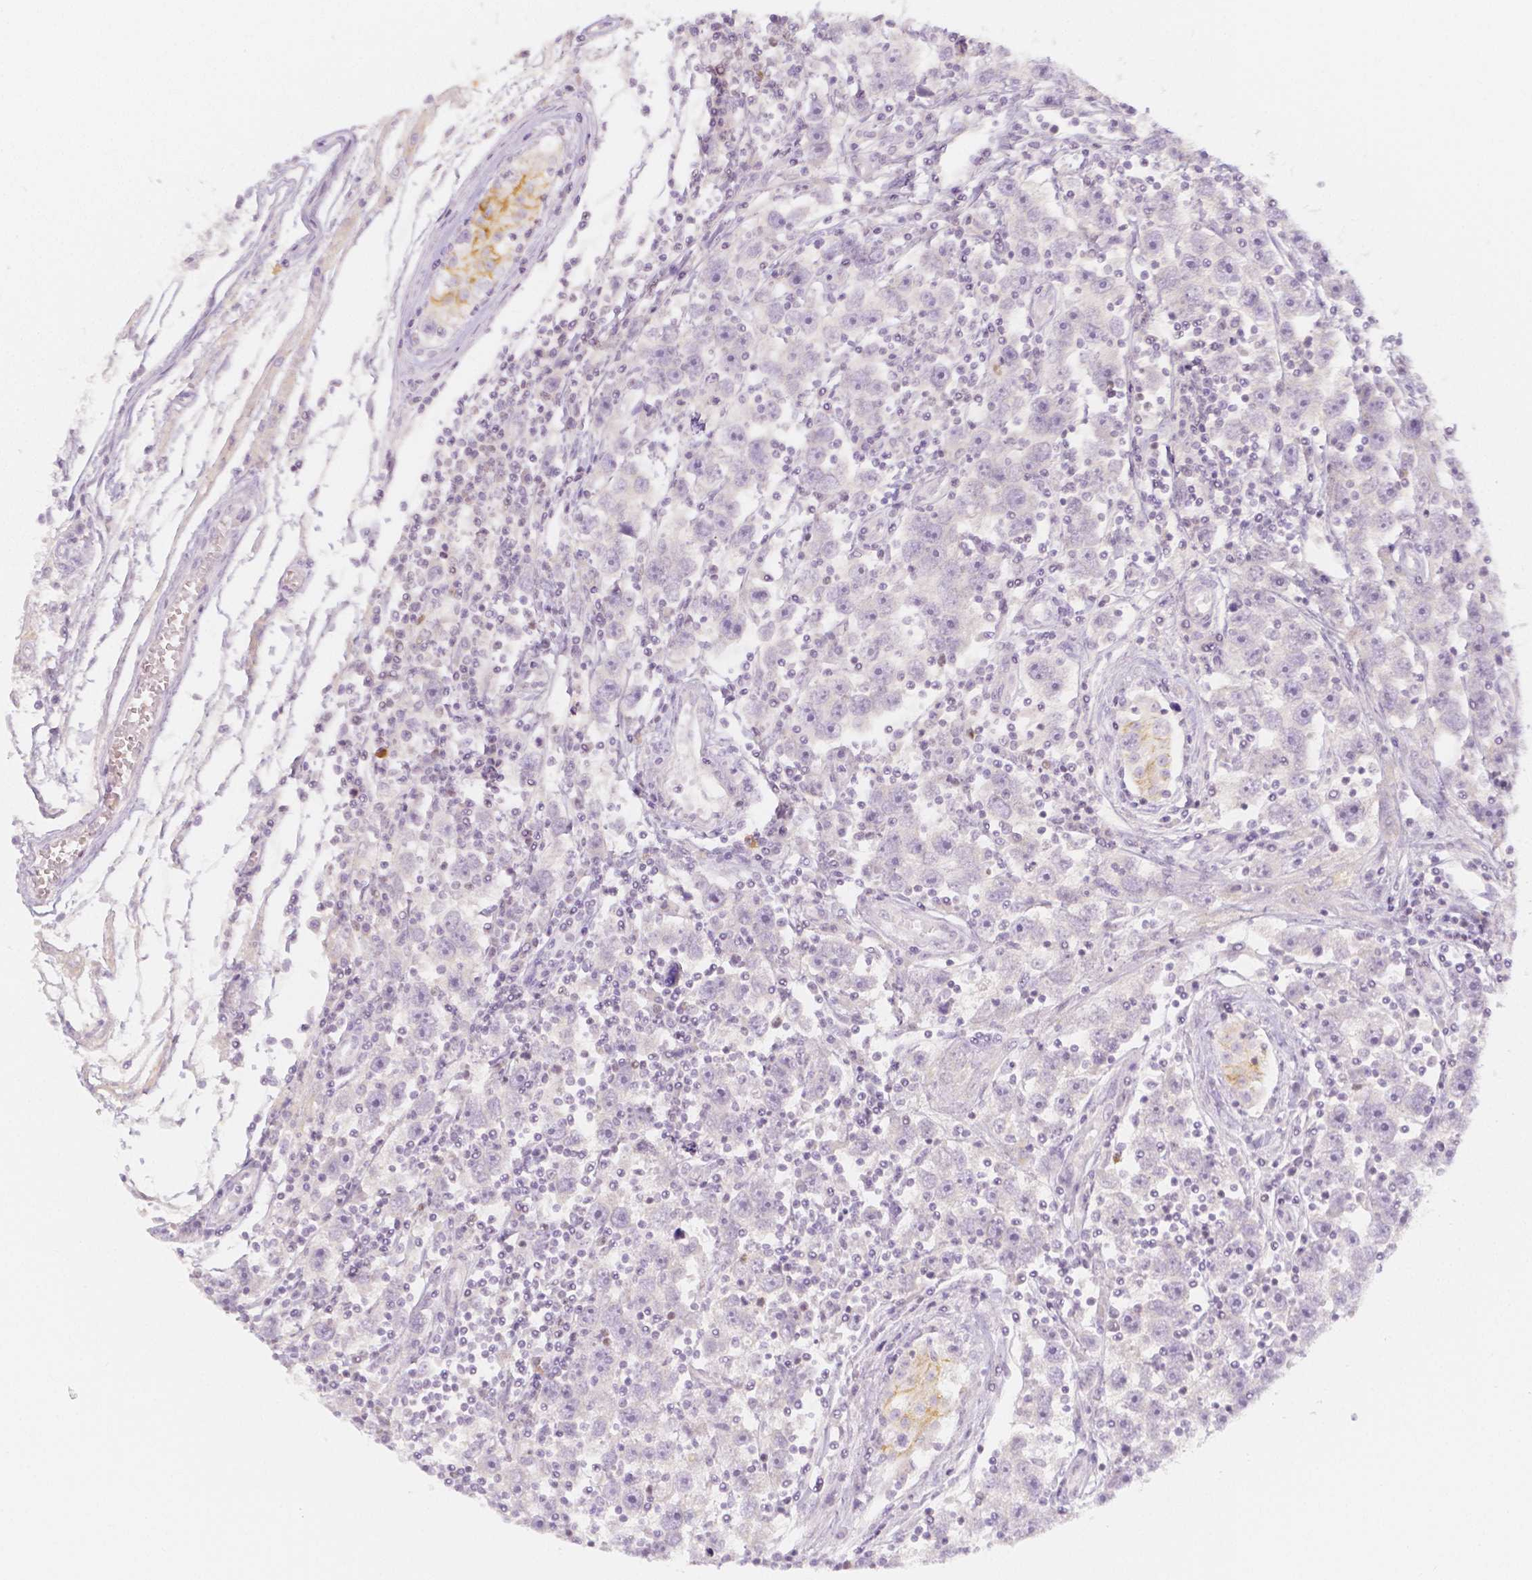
{"staining": {"intensity": "negative", "quantity": "none", "location": "none"}, "tissue": "testis cancer", "cell_type": "Tumor cells", "image_type": "cancer", "snomed": [{"axis": "morphology", "description": "Seminoma, NOS"}, {"axis": "topography", "description": "Testis"}], "caption": "An IHC photomicrograph of testis seminoma is shown. There is no staining in tumor cells of testis seminoma.", "gene": "BATF", "patient": {"sex": "male", "age": 30}}